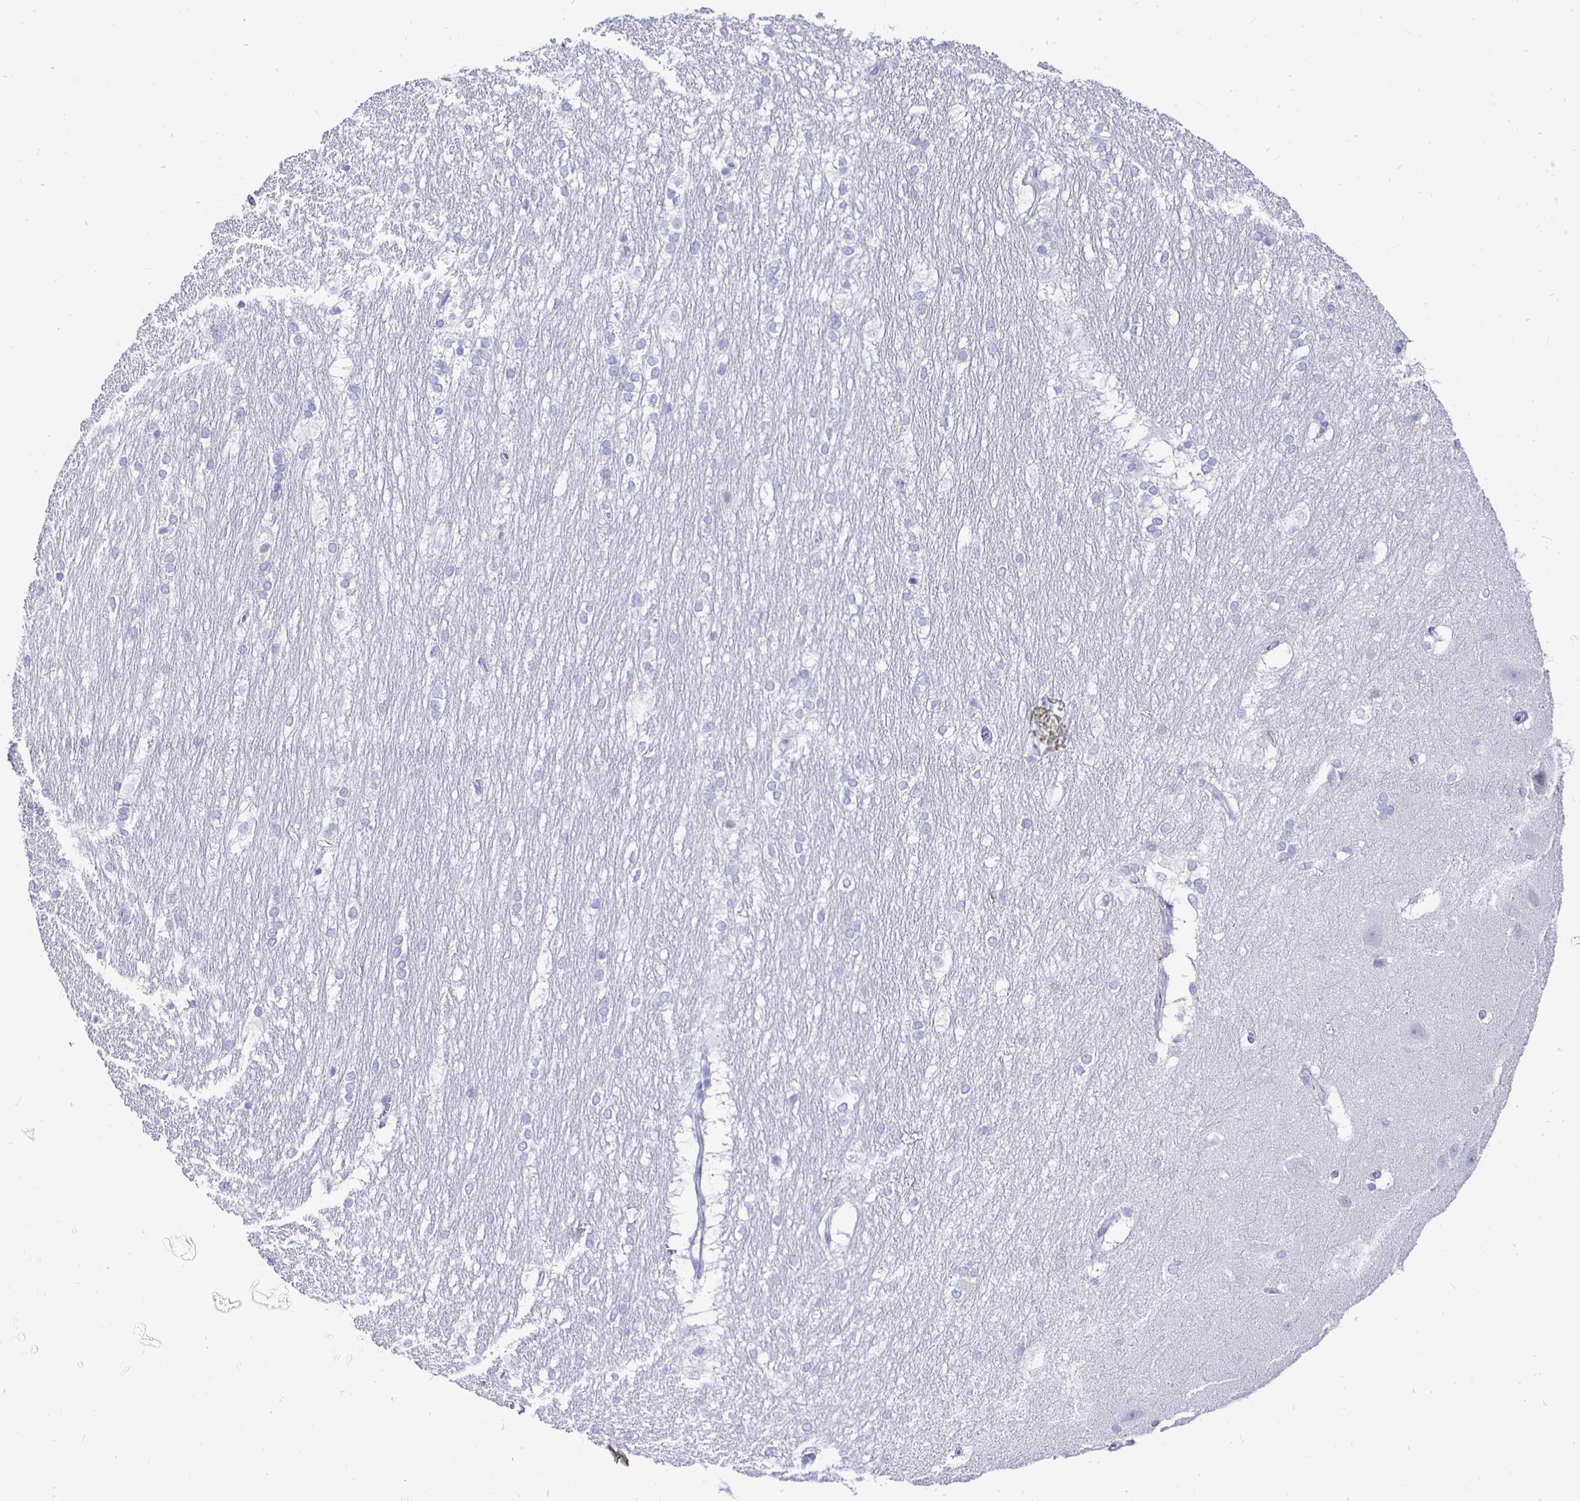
{"staining": {"intensity": "negative", "quantity": "none", "location": "none"}, "tissue": "hippocampus", "cell_type": "Glial cells", "image_type": "normal", "snomed": [{"axis": "morphology", "description": "Normal tissue, NOS"}, {"axis": "topography", "description": "Cerebral cortex"}, {"axis": "topography", "description": "Hippocampus"}], "caption": "Hippocampus was stained to show a protein in brown. There is no significant positivity in glial cells. (DAB immunohistochemistry (IHC), high magnification).", "gene": "CR2", "patient": {"sex": "female", "age": 19}}